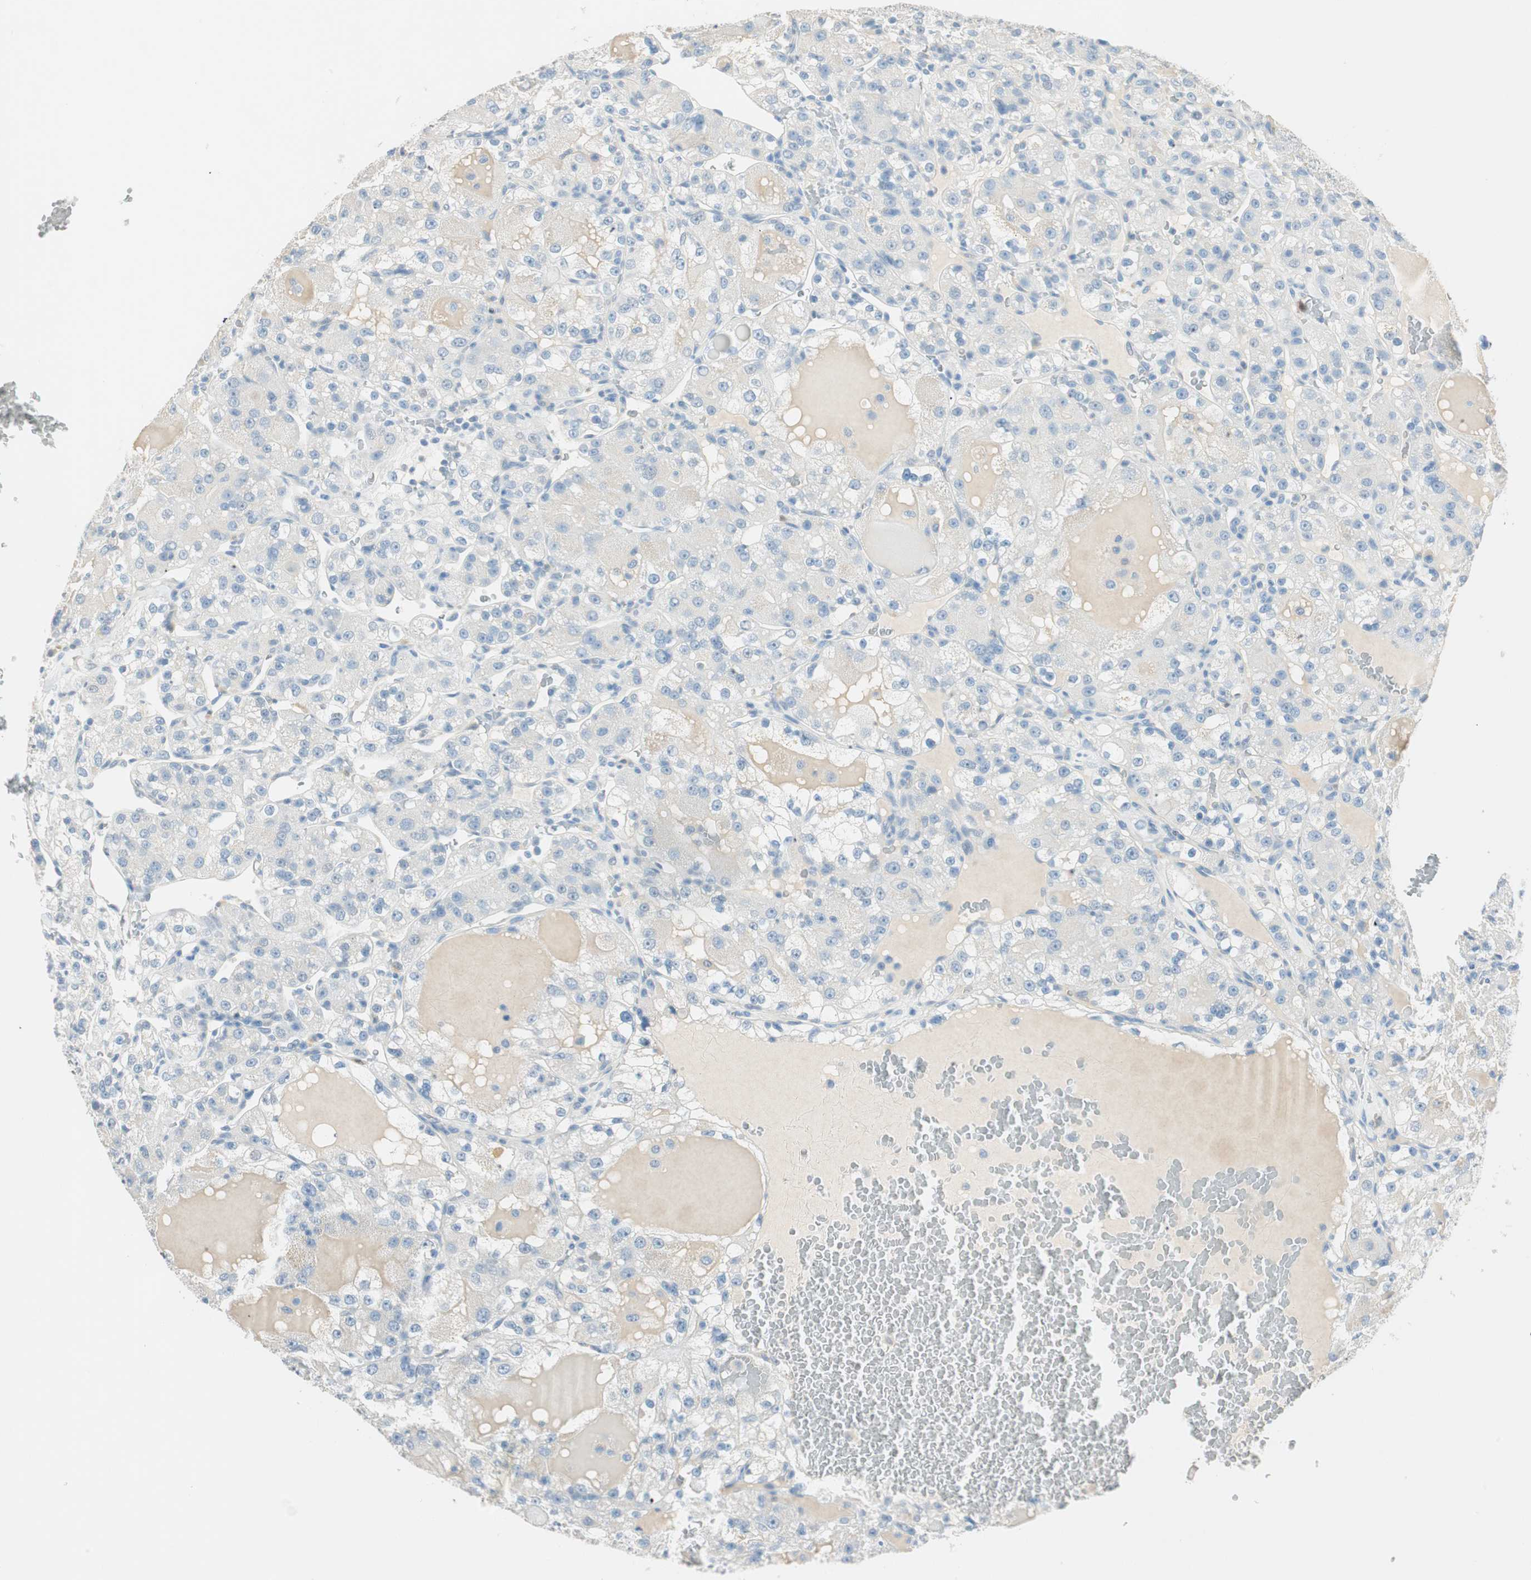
{"staining": {"intensity": "negative", "quantity": "none", "location": "none"}, "tissue": "renal cancer", "cell_type": "Tumor cells", "image_type": "cancer", "snomed": [{"axis": "morphology", "description": "Normal tissue, NOS"}, {"axis": "morphology", "description": "Adenocarcinoma, NOS"}, {"axis": "topography", "description": "Kidney"}], "caption": "This is a image of IHC staining of renal cancer (adenocarcinoma), which shows no positivity in tumor cells. (Stains: DAB (3,3'-diaminobenzidine) immunohistochemistry with hematoxylin counter stain, Microscopy: brightfield microscopy at high magnification).", "gene": "HPGD", "patient": {"sex": "male", "age": 61}}